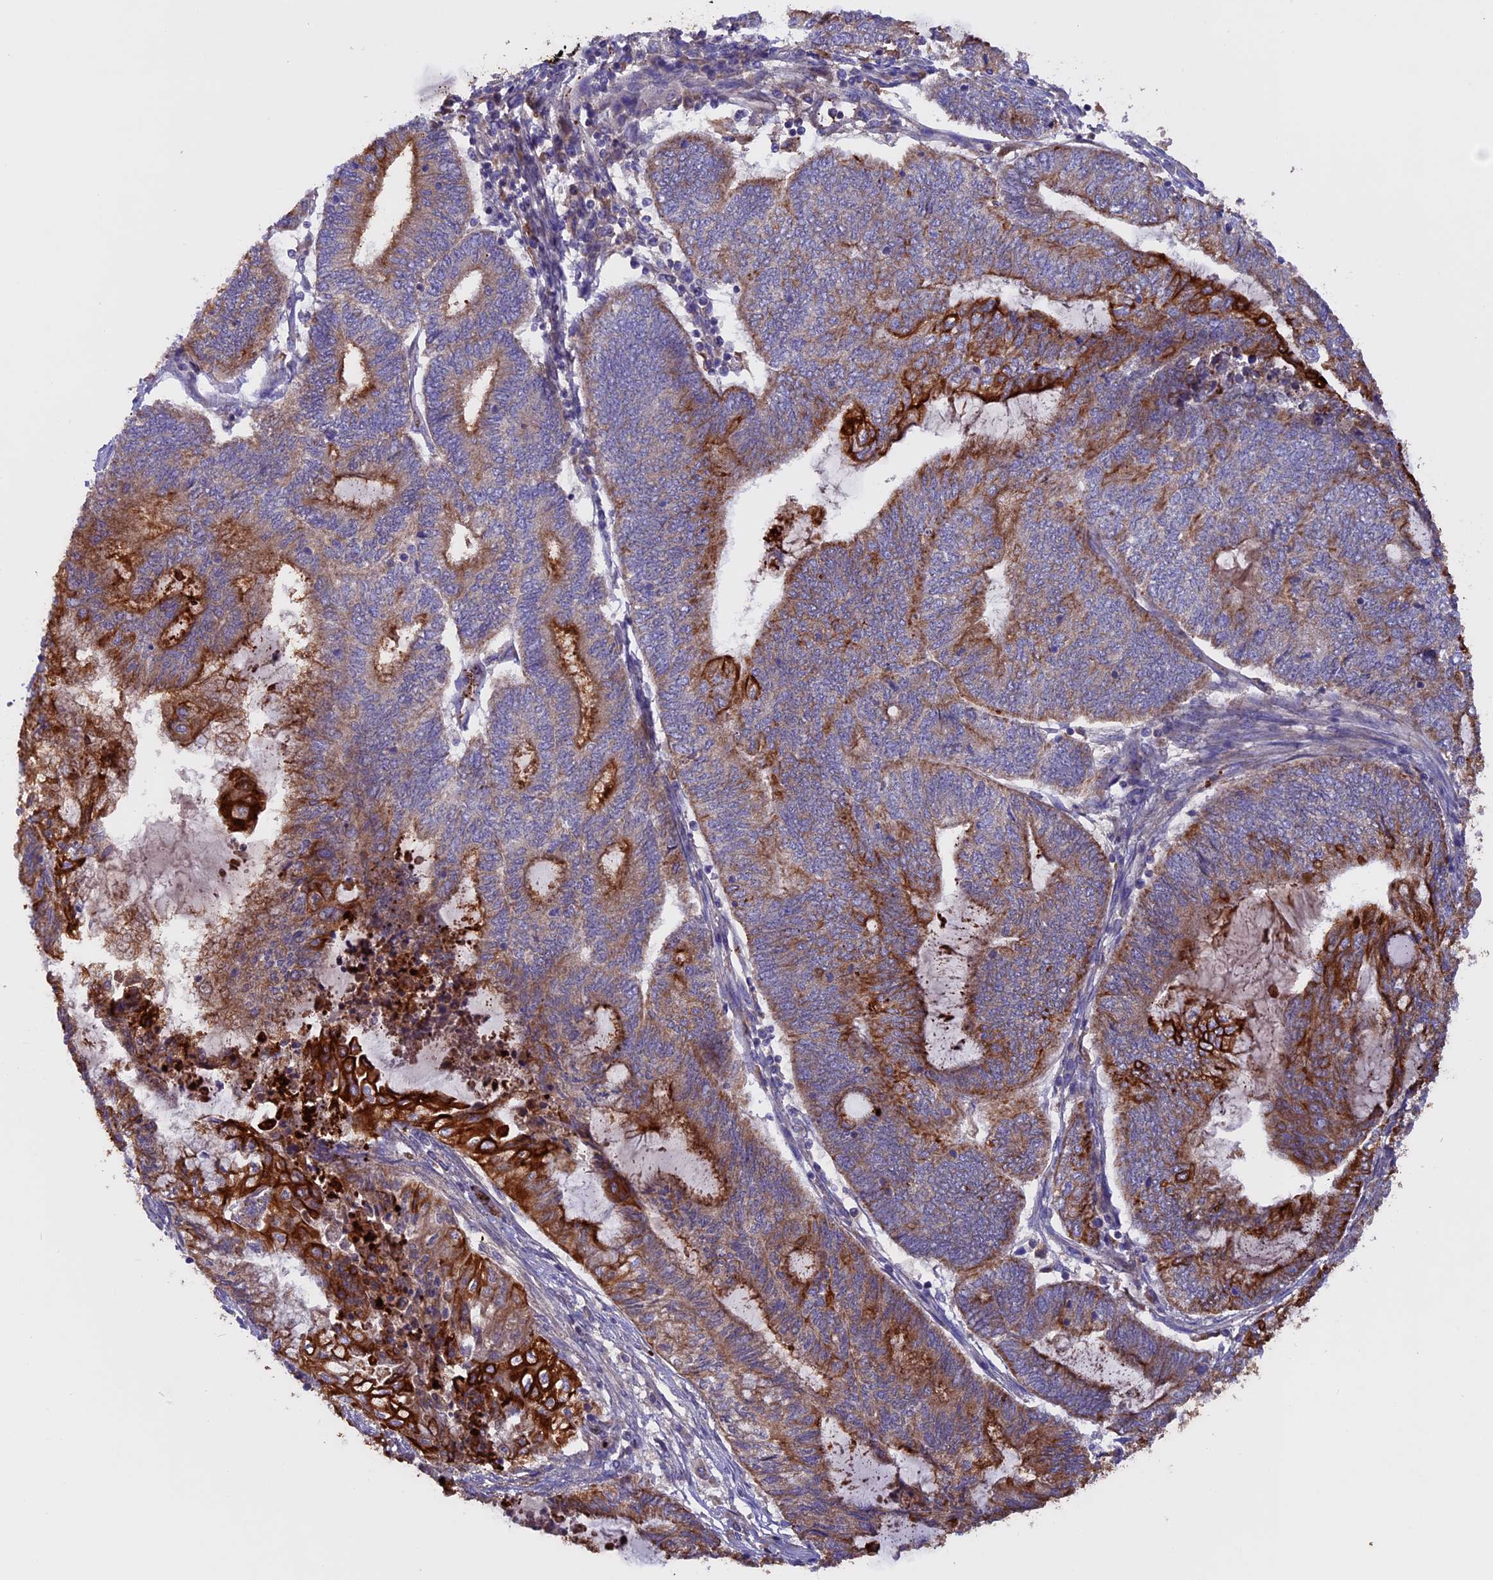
{"staining": {"intensity": "strong", "quantity": "25%-75%", "location": "cytoplasmic/membranous"}, "tissue": "endometrial cancer", "cell_type": "Tumor cells", "image_type": "cancer", "snomed": [{"axis": "morphology", "description": "Adenocarcinoma, NOS"}, {"axis": "topography", "description": "Uterus"}, {"axis": "topography", "description": "Endometrium"}], "caption": "This is a micrograph of IHC staining of endometrial cancer, which shows strong staining in the cytoplasmic/membranous of tumor cells.", "gene": "PTPN9", "patient": {"sex": "female", "age": 70}}